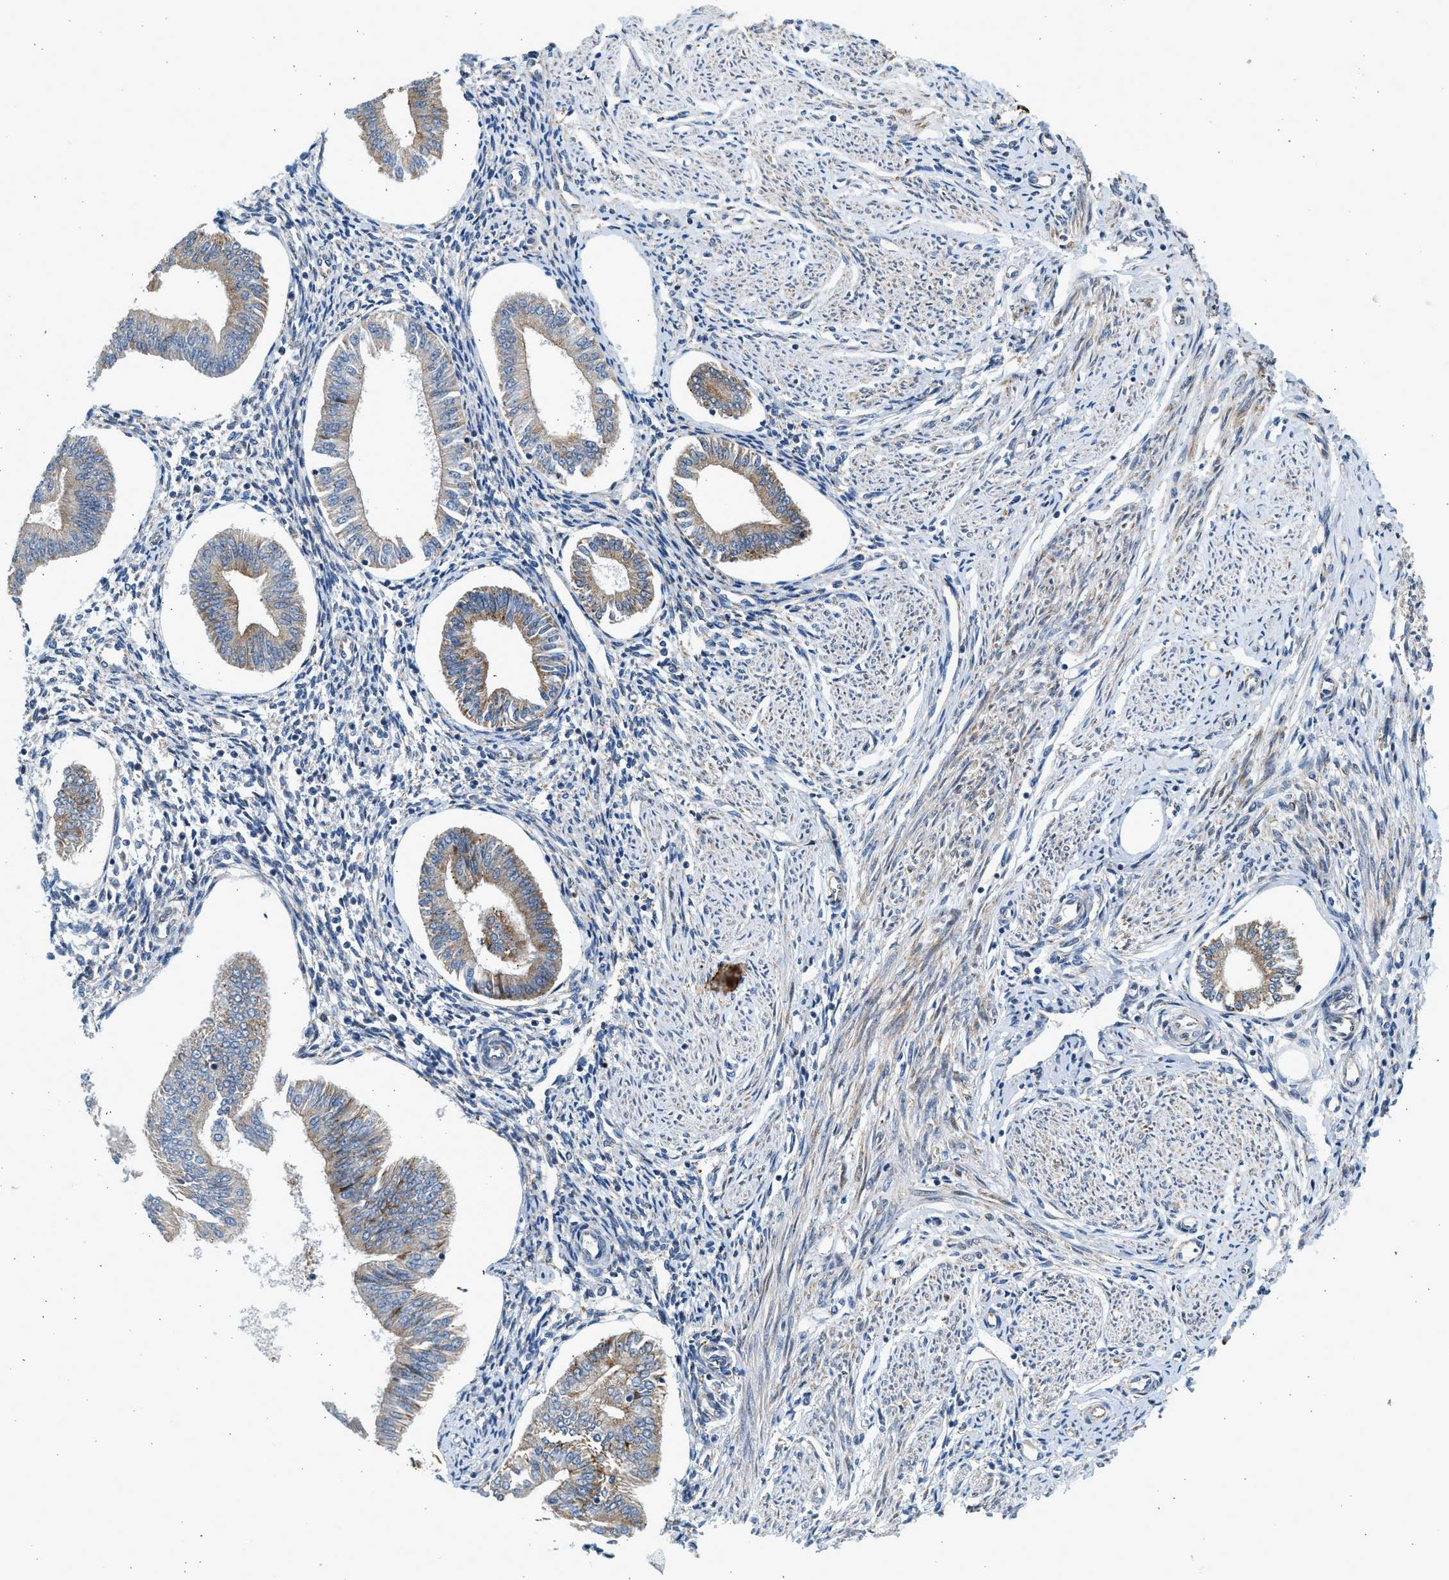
{"staining": {"intensity": "negative", "quantity": "none", "location": "none"}, "tissue": "endometrium", "cell_type": "Cells in endometrial stroma", "image_type": "normal", "snomed": [{"axis": "morphology", "description": "Normal tissue, NOS"}, {"axis": "topography", "description": "Endometrium"}], "caption": "This is an IHC image of unremarkable human endometrium. There is no positivity in cells in endometrial stroma.", "gene": "CNTN6", "patient": {"sex": "female", "age": 50}}